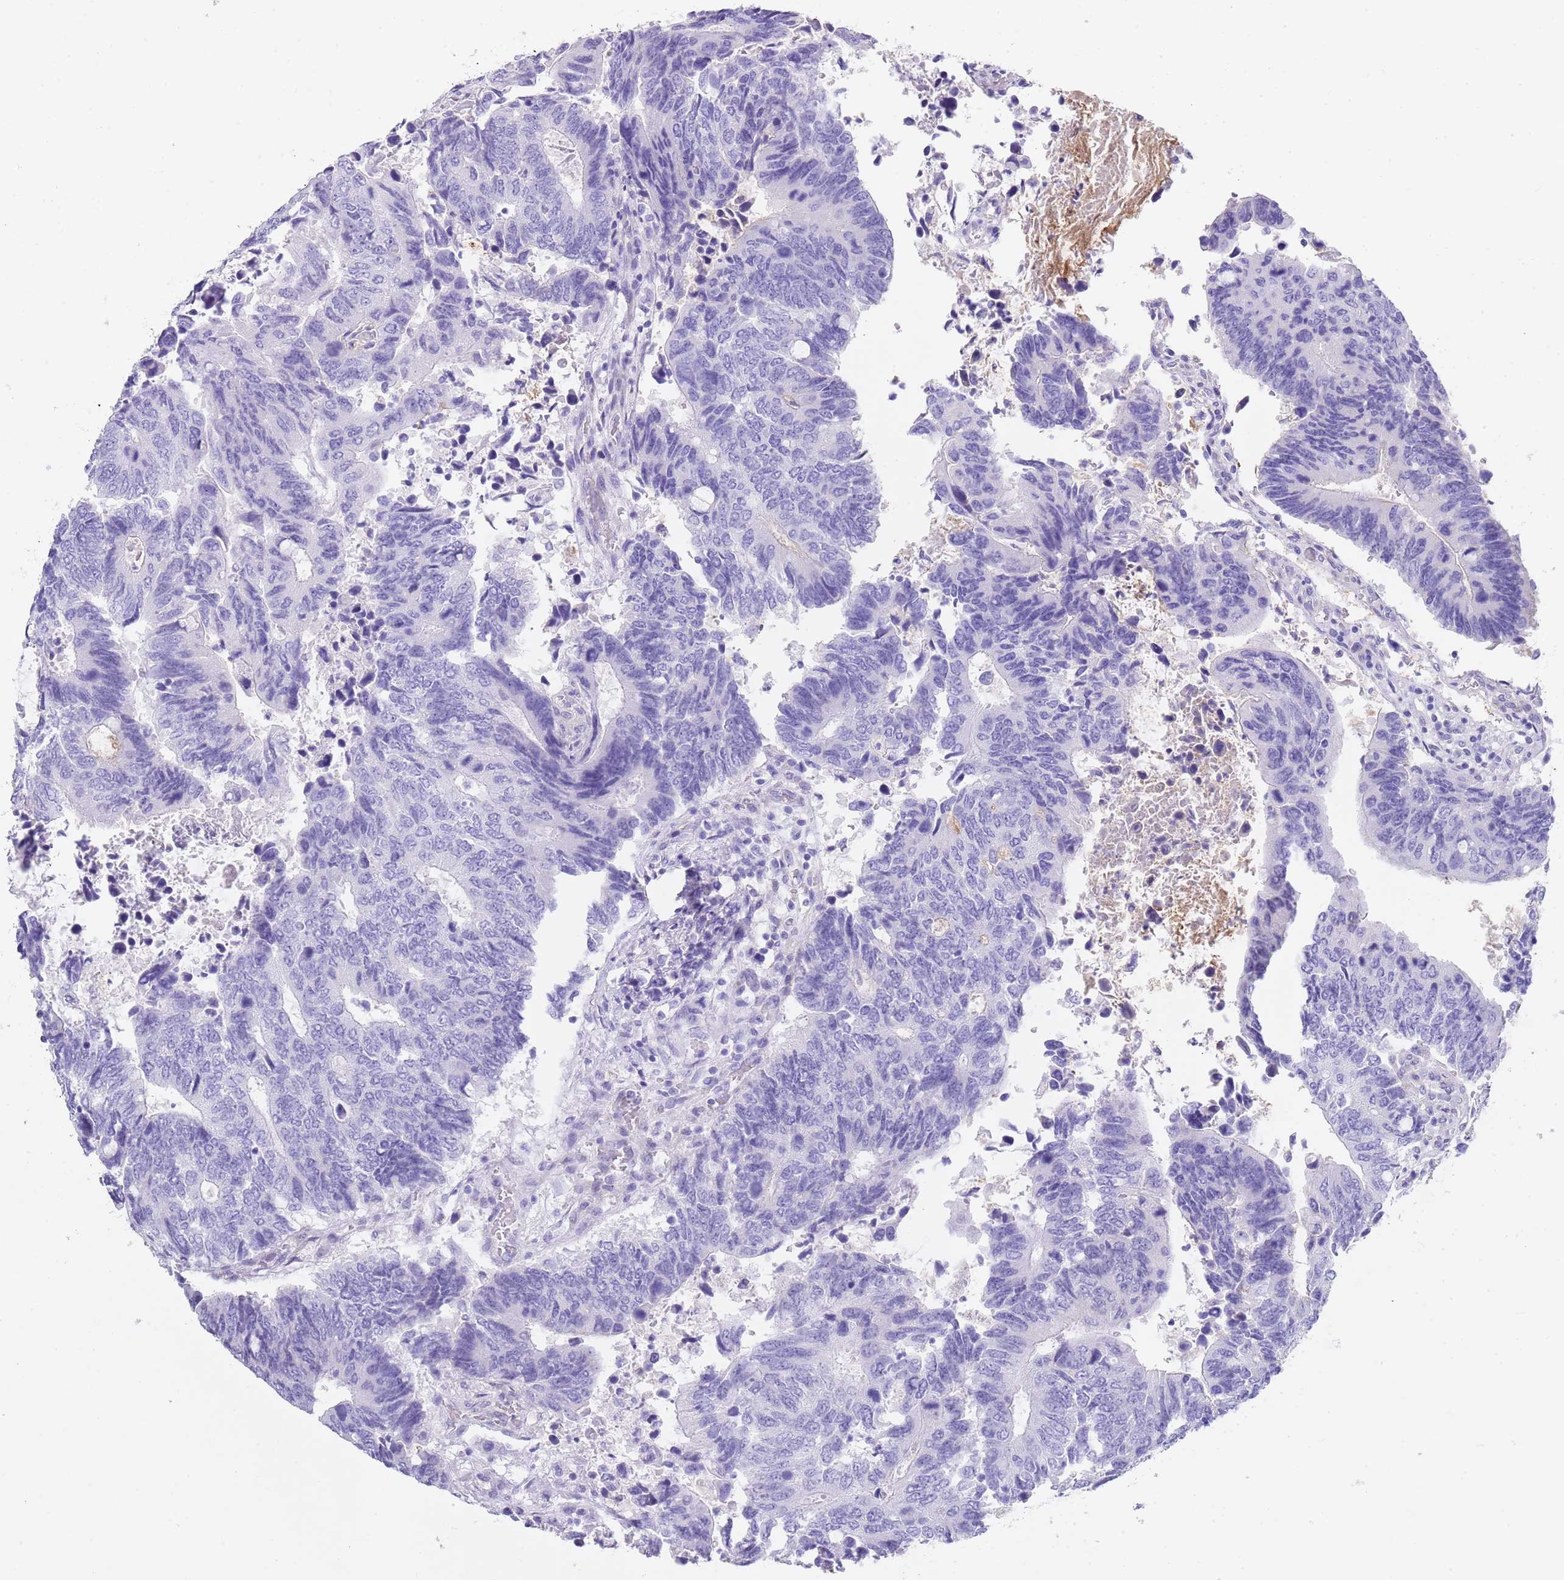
{"staining": {"intensity": "negative", "quantity": "none", "location": "none"}, "tissue": "colorectal cancer", "cell_type": "Tumor cells", "image_type": "cancer", "snomed": [{"axis": "morphology", "description": "Adenocarcinoma, NOS"}, {"axis": "topography", "description": "Colon"}], "caption": "IHC photomicrograph of neoplastic tissue: colorectal cancer (adenocarcinoma) stained with DAB exhibits no significant protein positivity in tumor cells.", "gene": "CPXM2", "patient": {"sex": "male", "age": 87}}